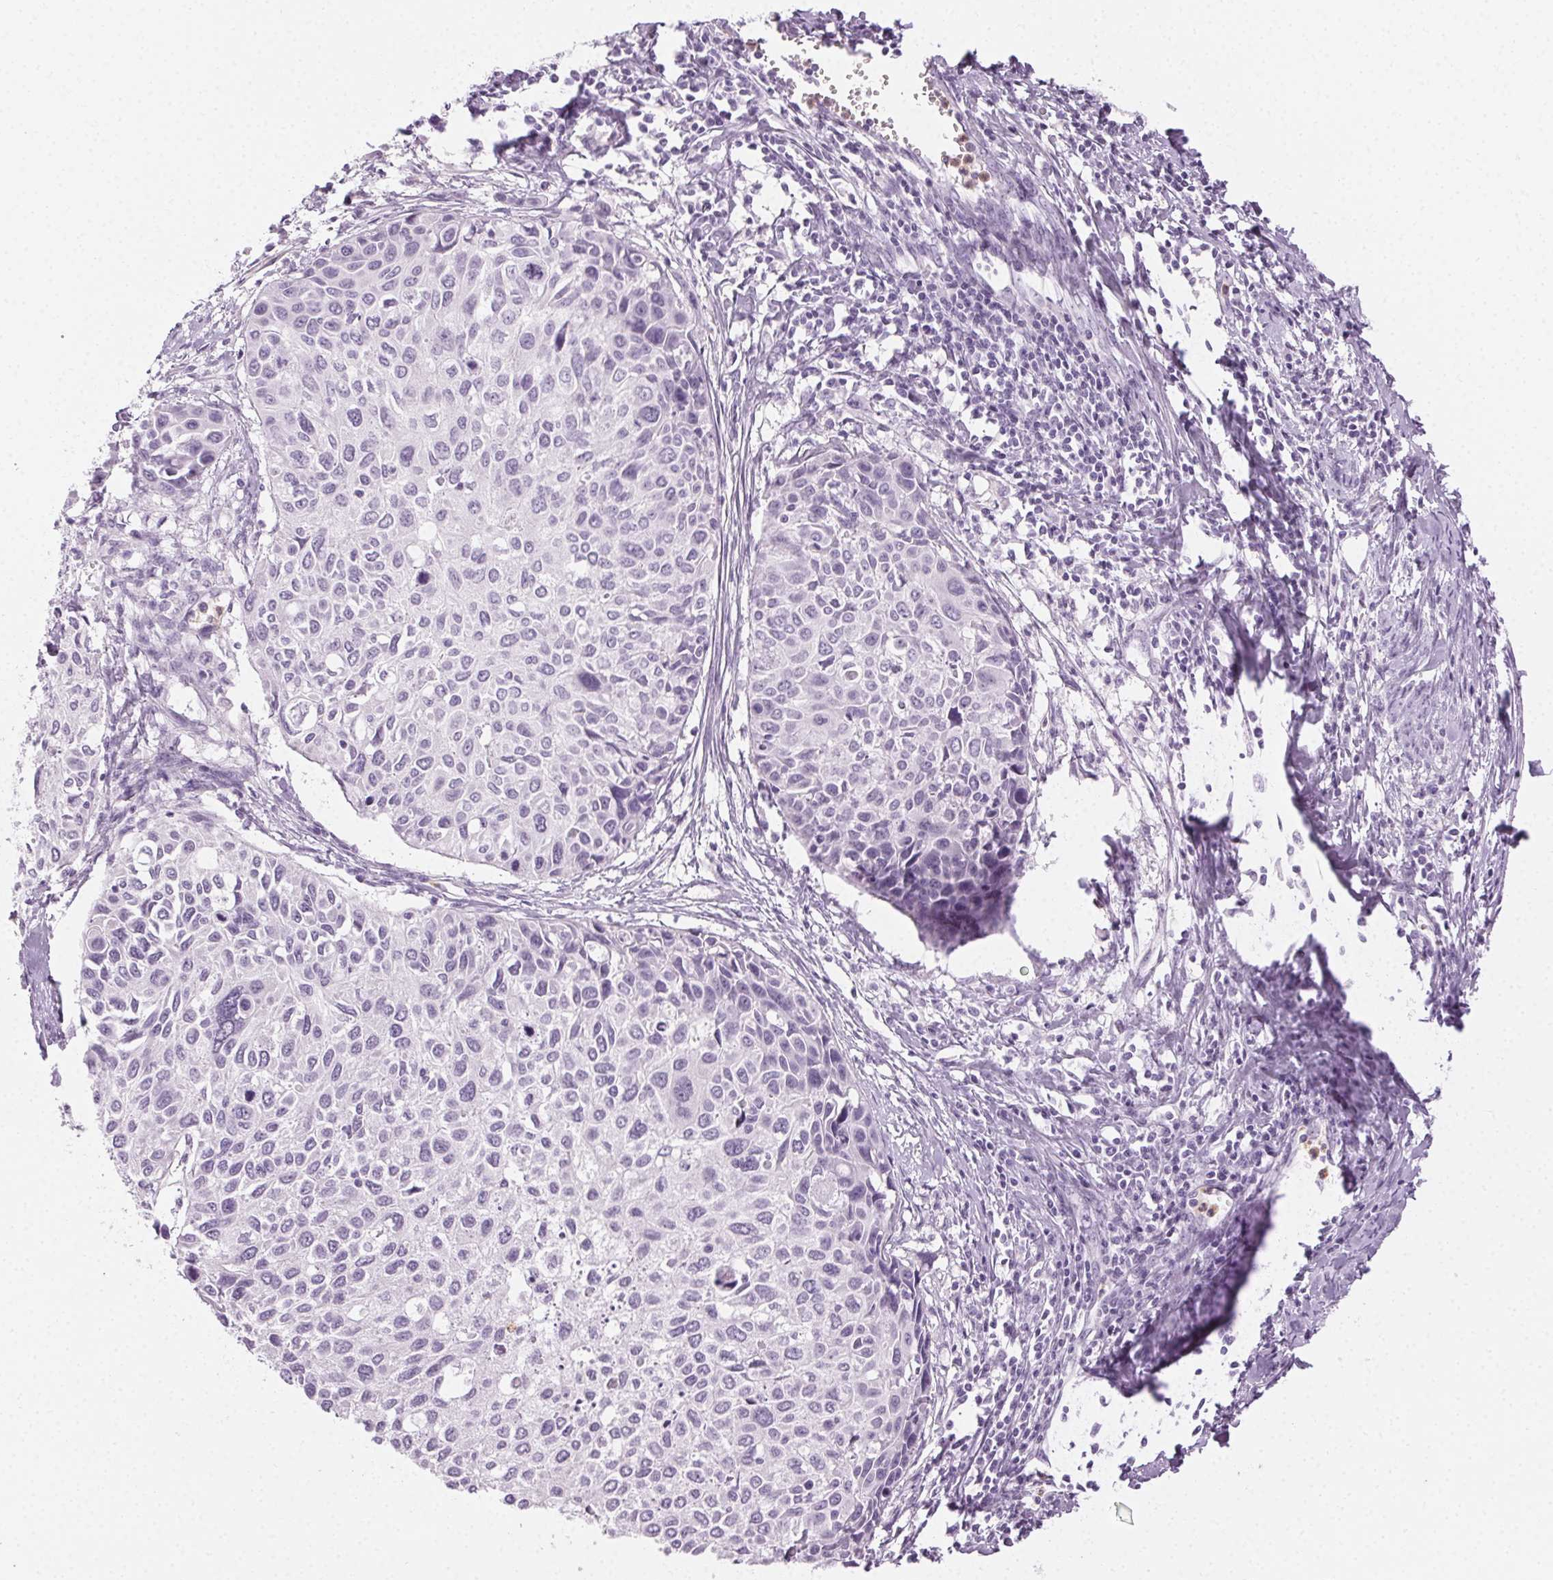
{"staining": {"intensity": "negative", "quantity": "none", "location": "none"}, "tissue": "cervical cancer", "cell_type": "Tumor cells", "image_type": "cancer", "snomed": [{"axis": "morphology", "description": "Squamous cell carcinoma, NOS"}, {"axis": "topography", "description": "Cervix"}], "caption": "The image displays no staining of tumor cells in cervical cancer.", "gene": "MPO", "patient": {"sex": "female", "age": 50}}